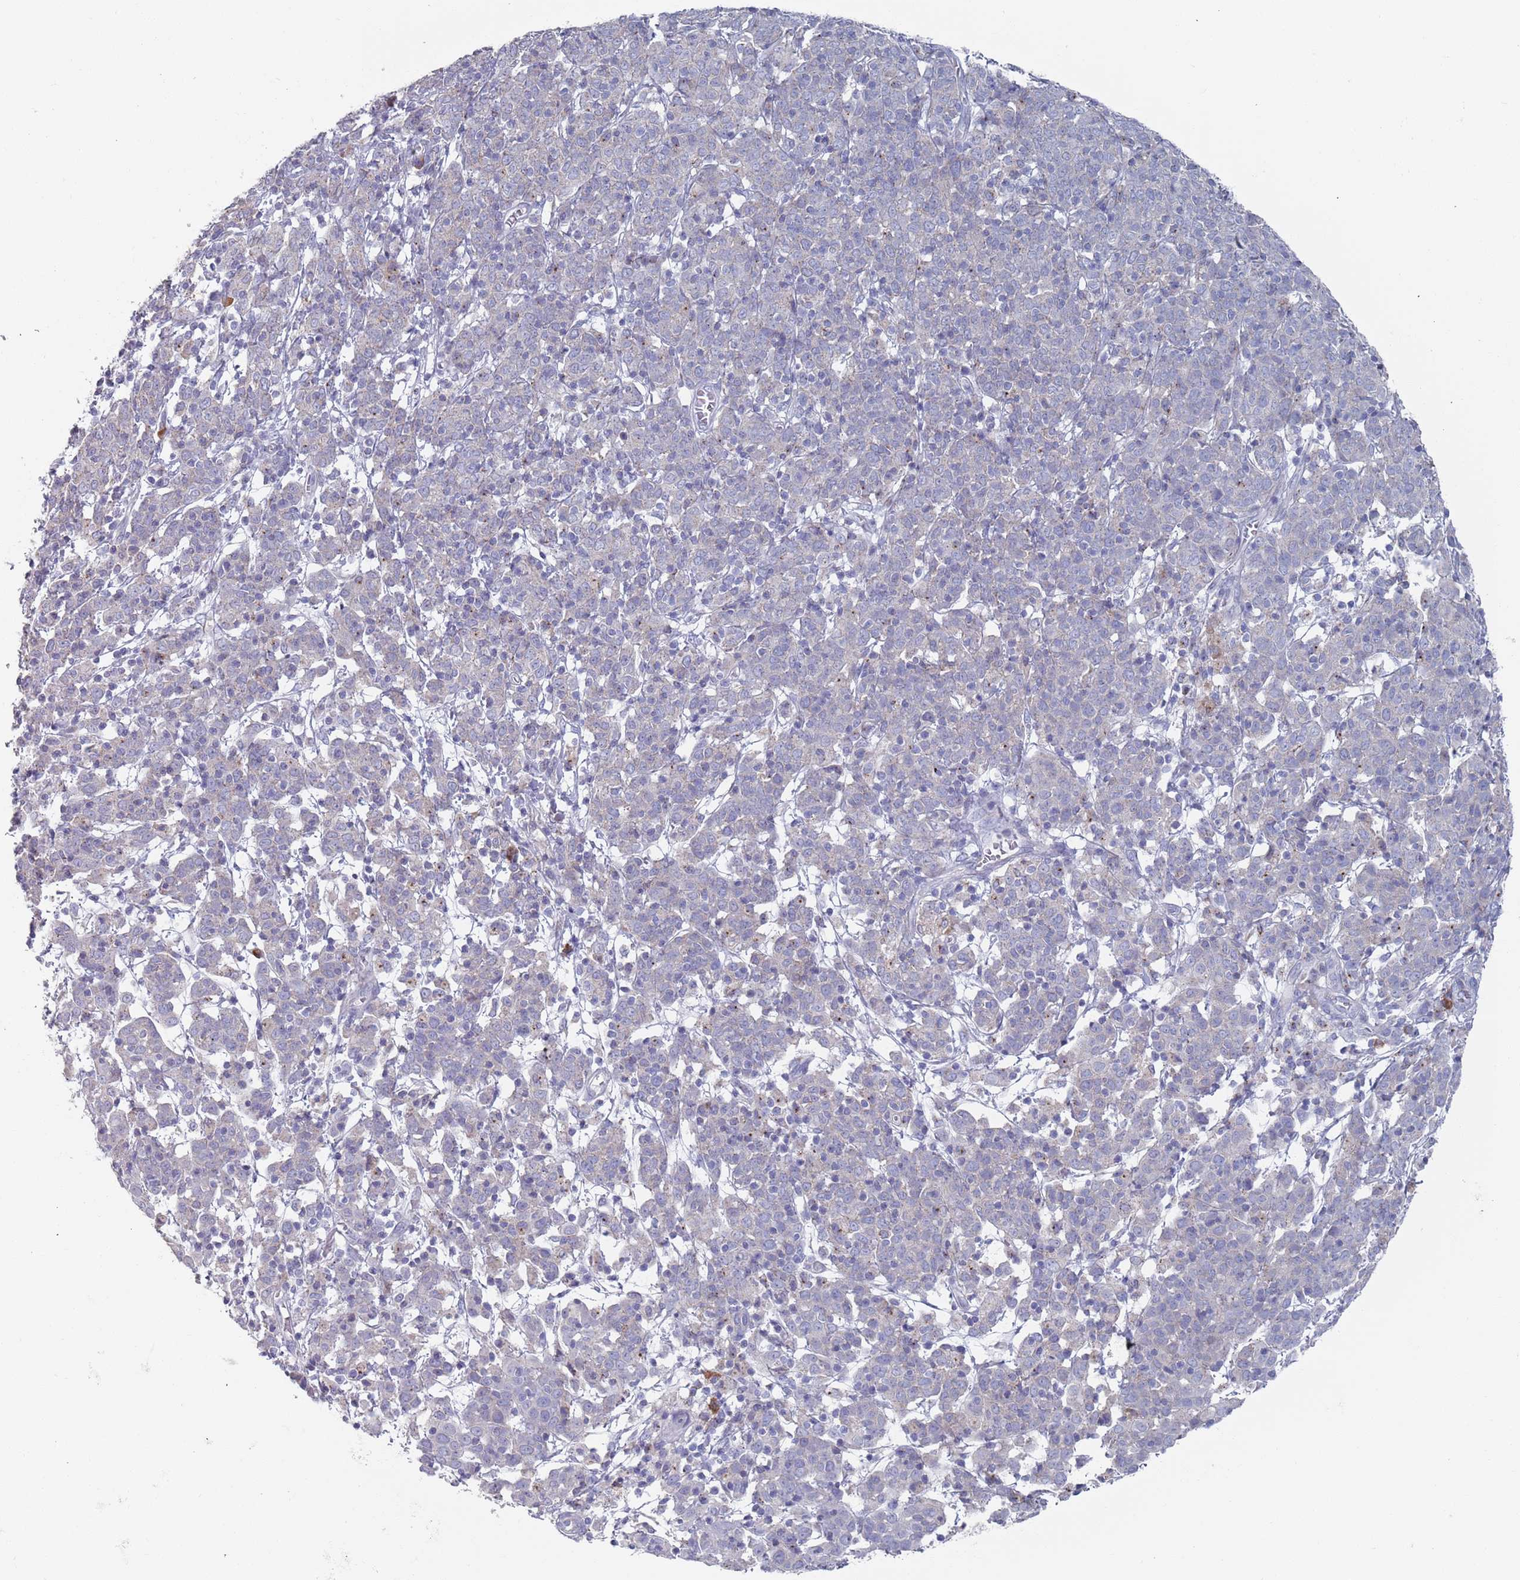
{"staining": {"intensity": "negative", "quantity": "none", "location": "none"}, "tissue": "cervical cancer", "cell_type": "Tumor cells", "image_type": "cancer", "snomed": [{"axis": "morphology", "description": "Squamous cell carcinoma, NOS"}, {"axis": "topography", "description": "Cervix"}], "caption": "IHC photomicrograph of neoplastic tissue: human cervical cancer (squamous cell carcinoma) stained with DAB (3,3'-diaminobenzidine) displays no significant protein positivity in tumor cells.", "gene": "MAT1A", "patient": {"sex": "female", "age": 67}}